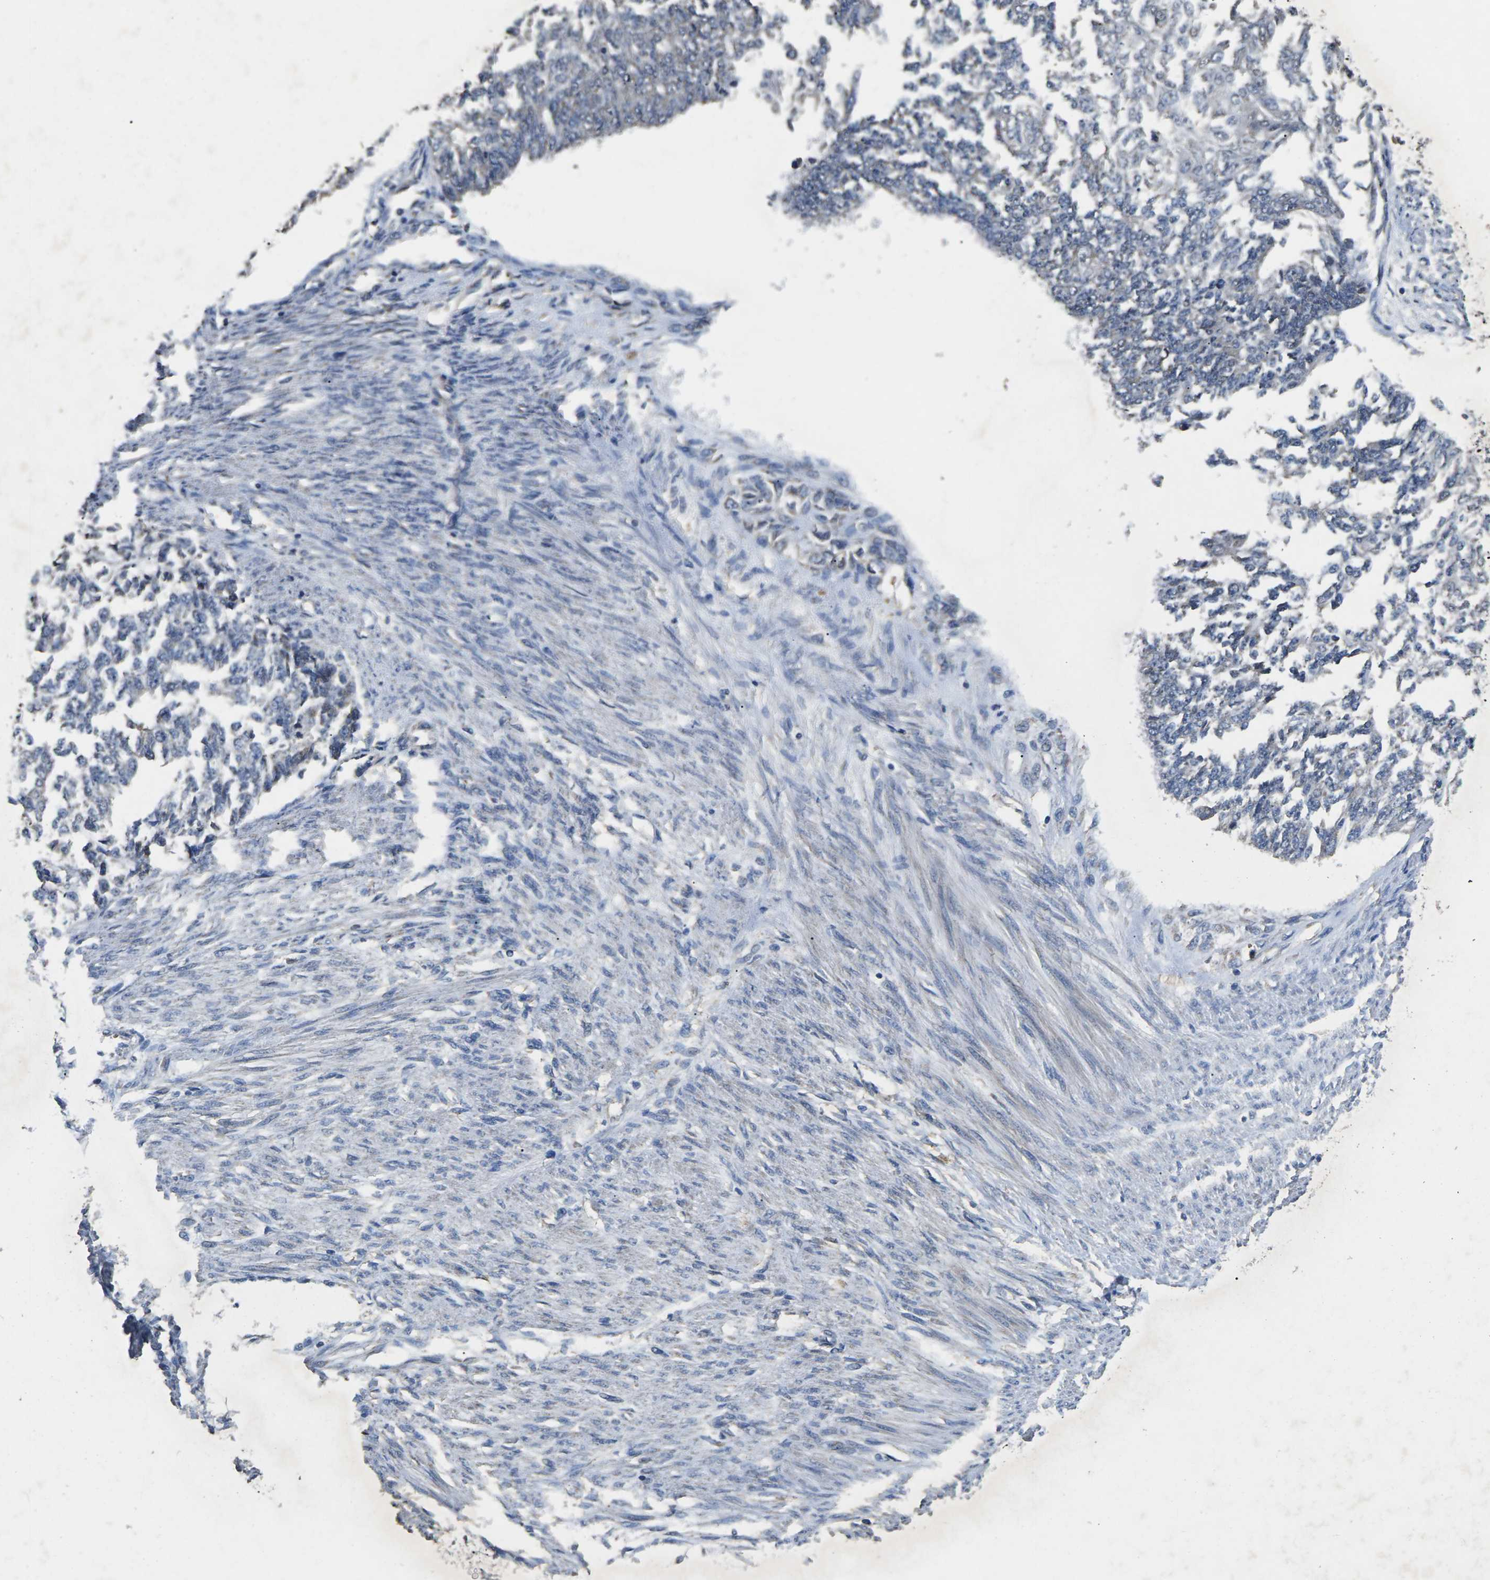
{"staining": {"intensity": "negative", "quantity": "none", "location": "none"}, "tissue": "endometrial cancer", "cell_type": "Tumor cells", "image_type": "cancer", "snomed": [{"axis": "morphology", "description": "Adenocarcinoma, NOS"}, {"axis": "topography", "description": "Endometrium"}], "caption": "An IHC photomicrograph of endometrial adenocarcinoma is shown. There is no staining in tumor cells of endometrial adenocarcinoma.", "gene": "B4GAT1", "patient": {"sex": "female", "age": 32}}